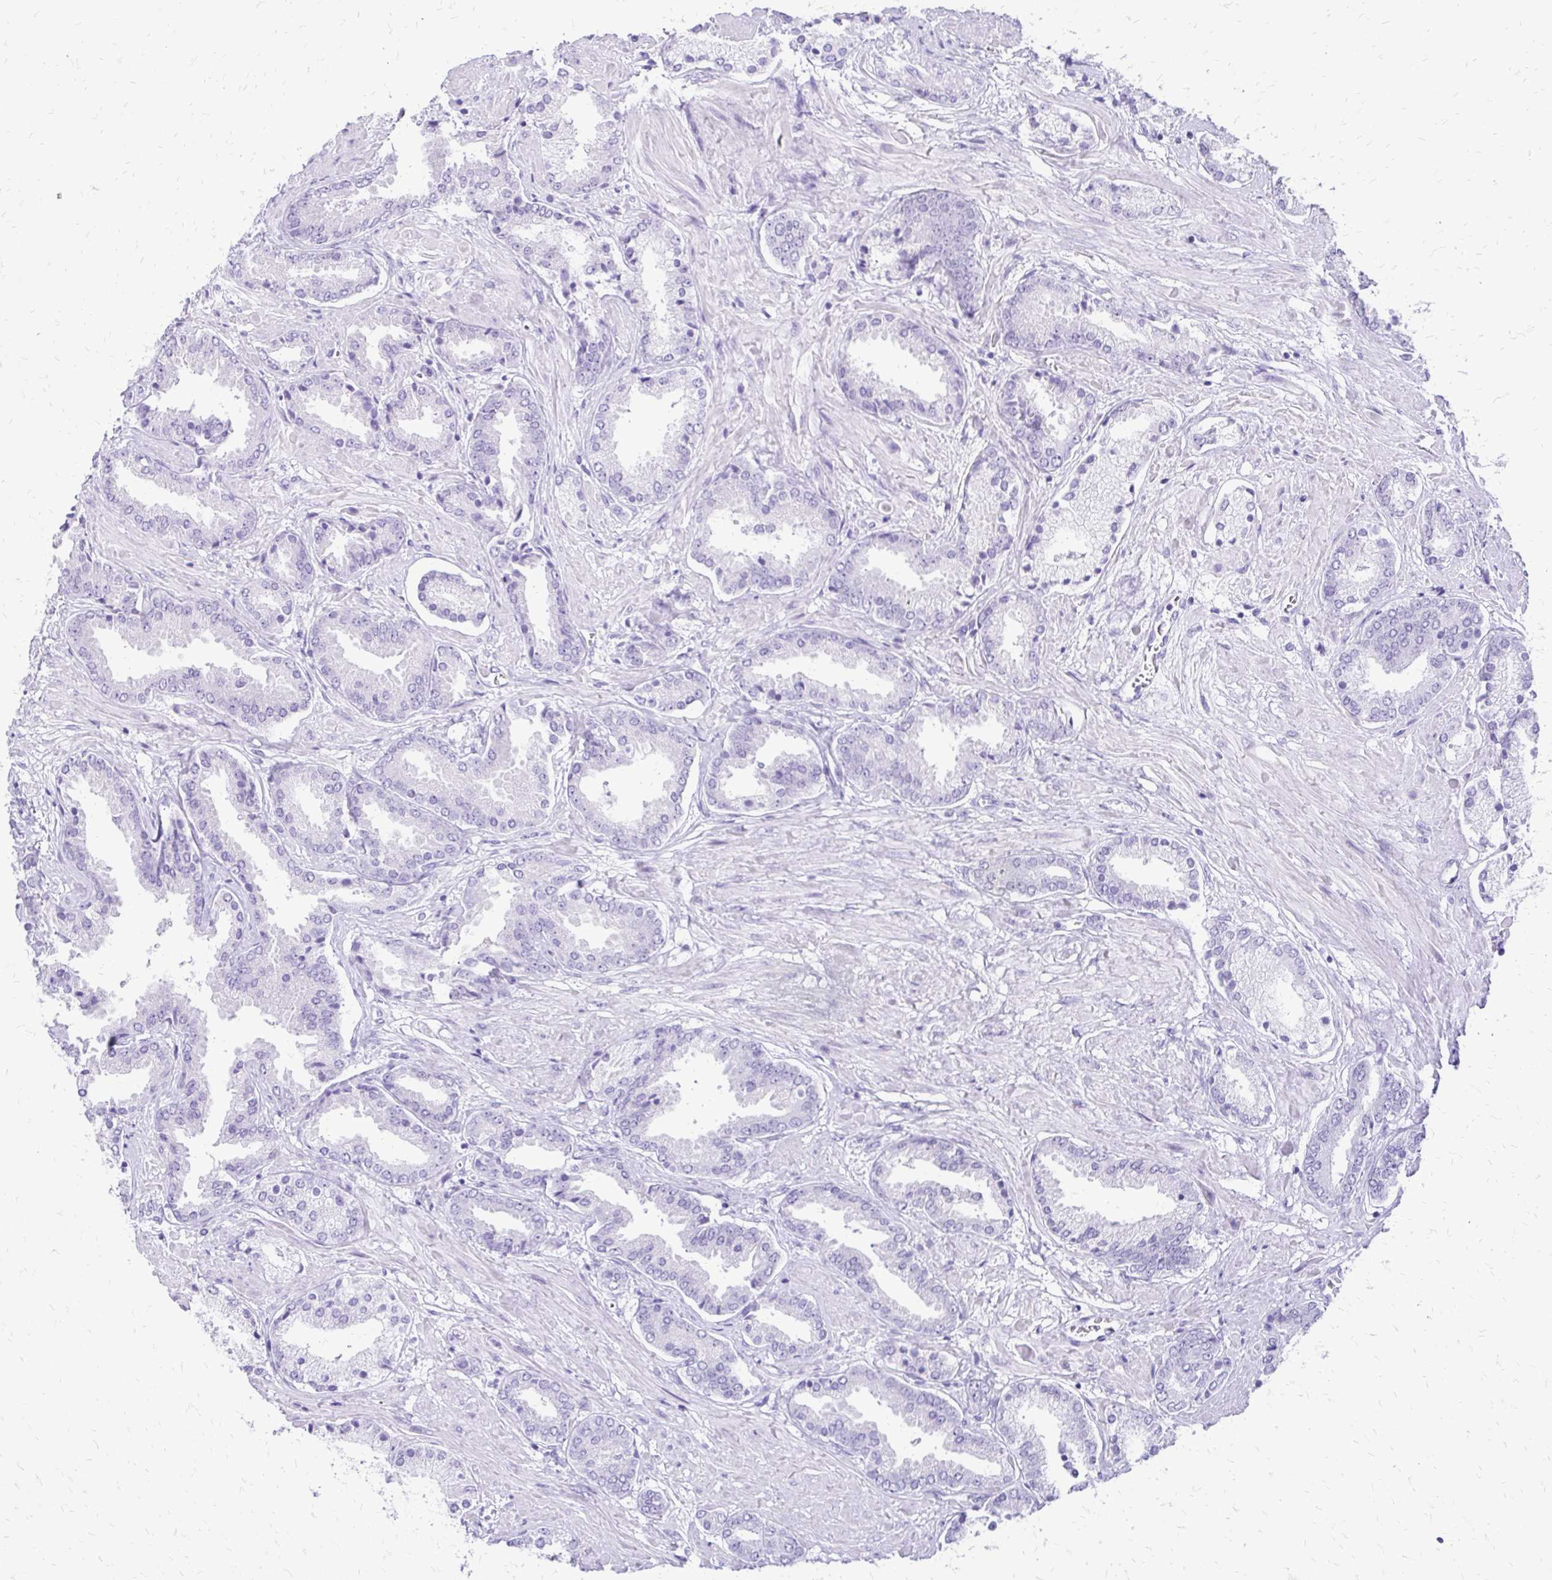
{"staining": {"intensity": "negative", "quantity": "none", "location": "none"}, "tissue": "prostate cancer", "cell_type": "Tumor cells", "image_type": "cancer", "snomed": [{"axis": "morphology", "description": "Adenocarcinoma, High grade"}, {"axis": "topography", "description": "Prostate"}], "caption": "This photomicrograph is of prostate cancer stained with immunohistochemistry to label a protein in brown with the nuclei are counter-stained blue. There is no staining in tumor cells.", "gene": "SLC32A1", "patient": {"sex": "male", "age": 56}}